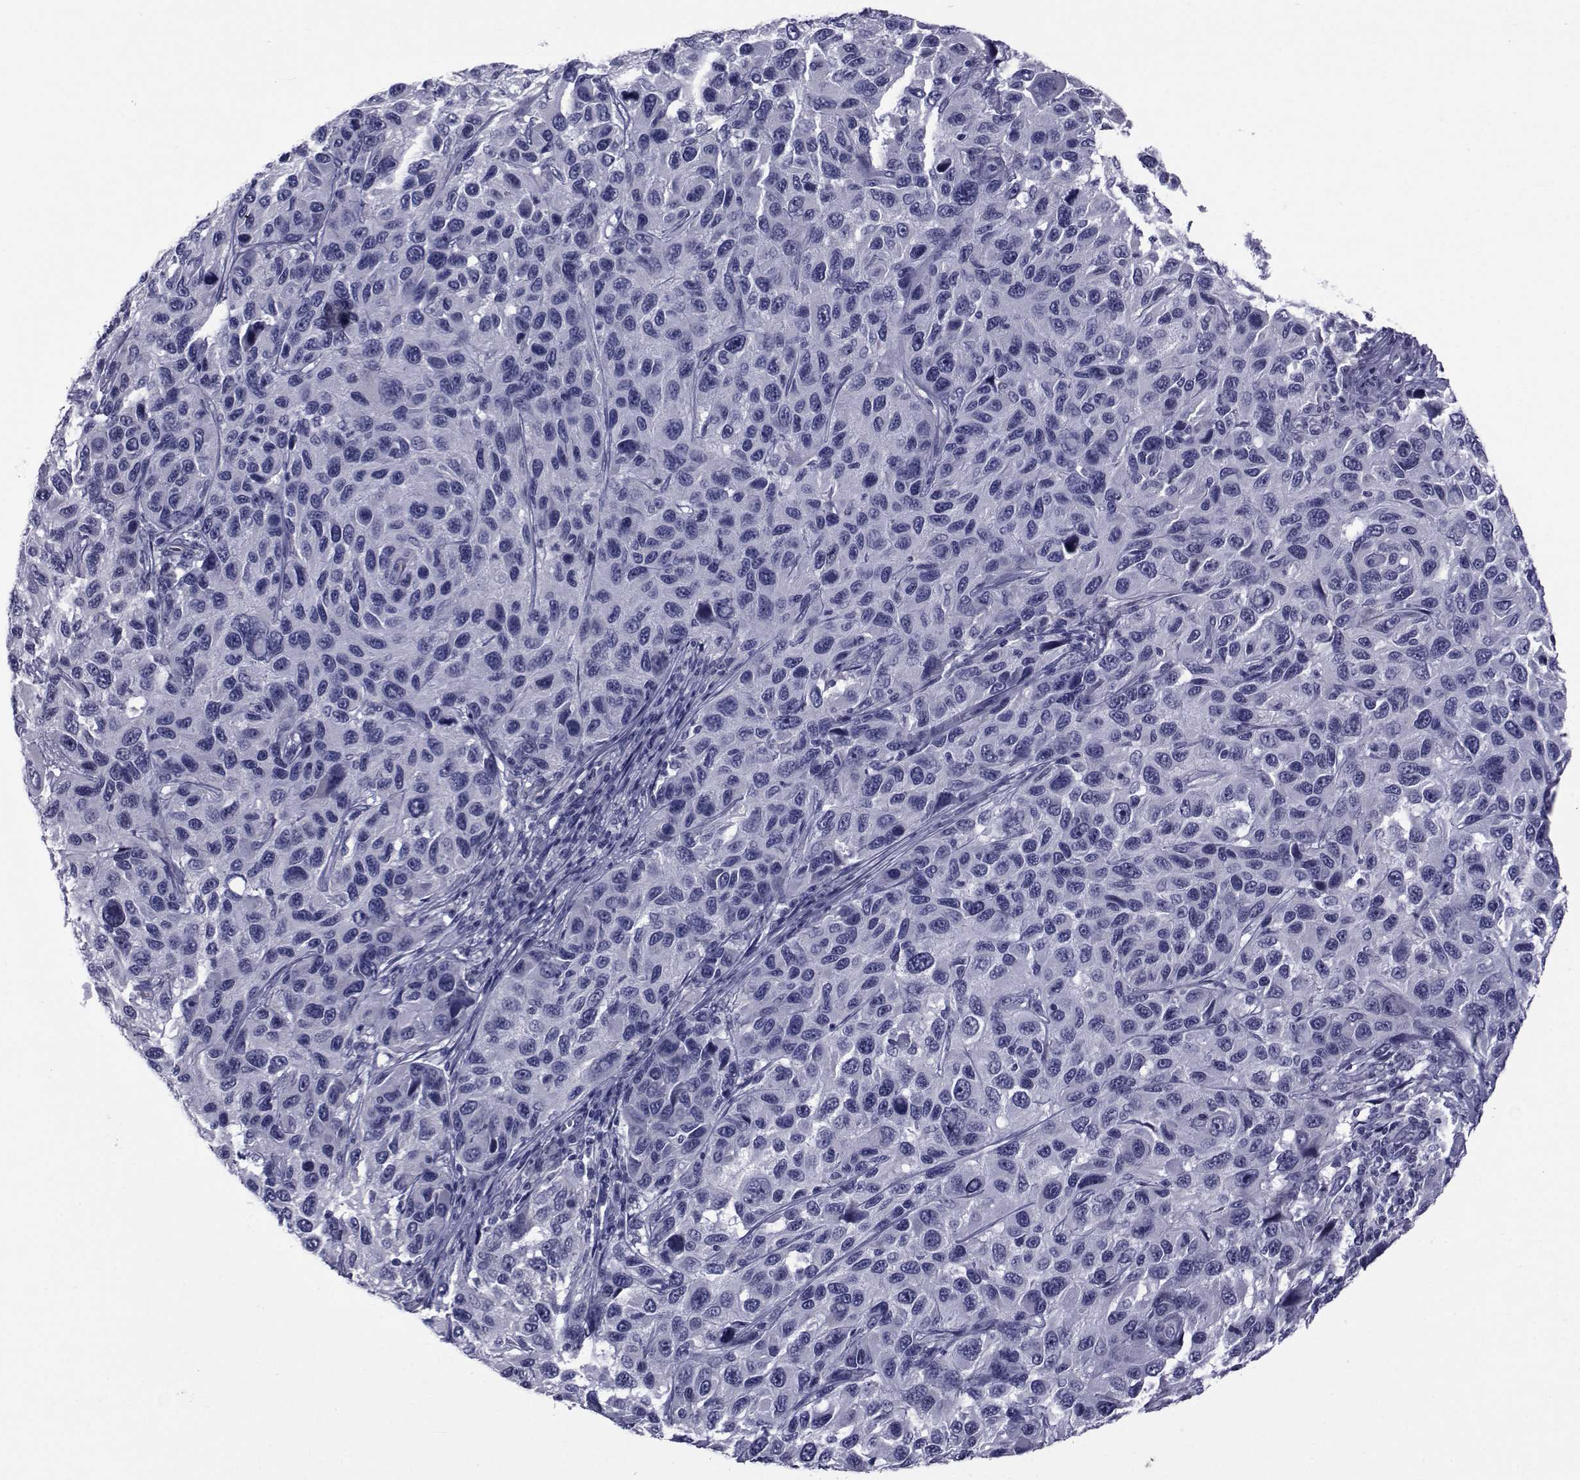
{"staining": {"intensity": "negative", "quantity": "none", "location": "none"}, "tissue": "melanoma", "cell_type": "Tumor cells", "image_type": "cancer", "snomed": [{"axis": "morphology", "description": "Malignant melanoma, NOS"}, {"axis": "topography", "description": "Skin"}], "caption": "Tumor cells are negative for brown protein staining in melanoma. The staining is performed using DAB (3,3'-diaminobenzidine) brown chromogen with nuclei counter-stained in using hematoxylin.", "gene": "GKAP1", "patient": {"sex": "male", "age": 53}}